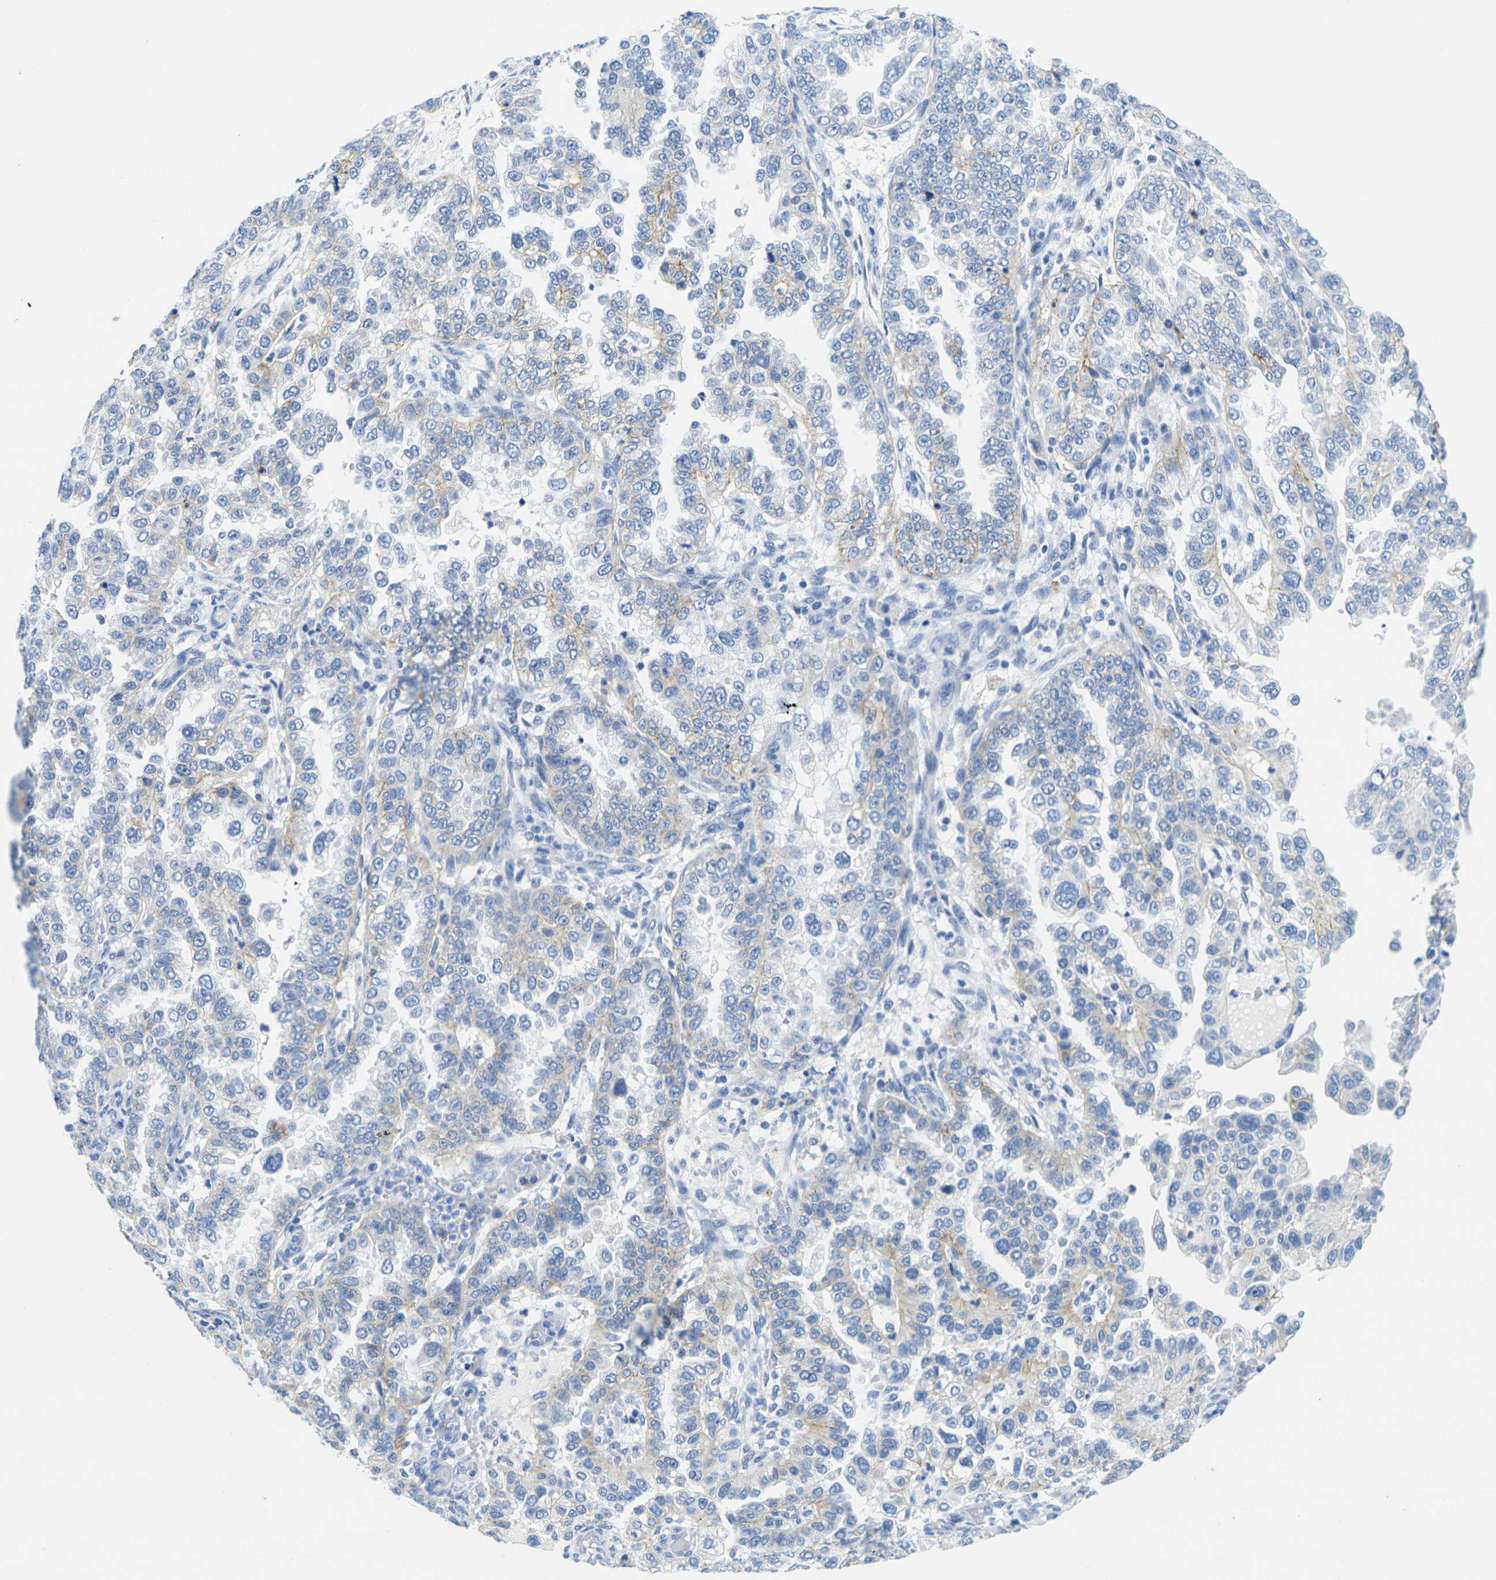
{"staining": {"intensity": "moderate", "quantity": "<25%", "location": "cytoplasmic/membranous"}, "tissue": "endometrial cancer", "cell_type": "Tumor cells", "image_type": "cancer", "snomed": [{"axis": "morphology", "description": "Adenocarcinoma, NOS"}, {"axis": "topography", "description": "Endometrium"}], "caption": "Immunohistochemistry (IHC) (DAB) staining of human endometrial adenocarcinoma displays moderate cytoplasmic/membranous protein staining in approximately <25% of tumor cells.", "gene": "FAM3D", "patient": {"sex": "female", "age": 85}}